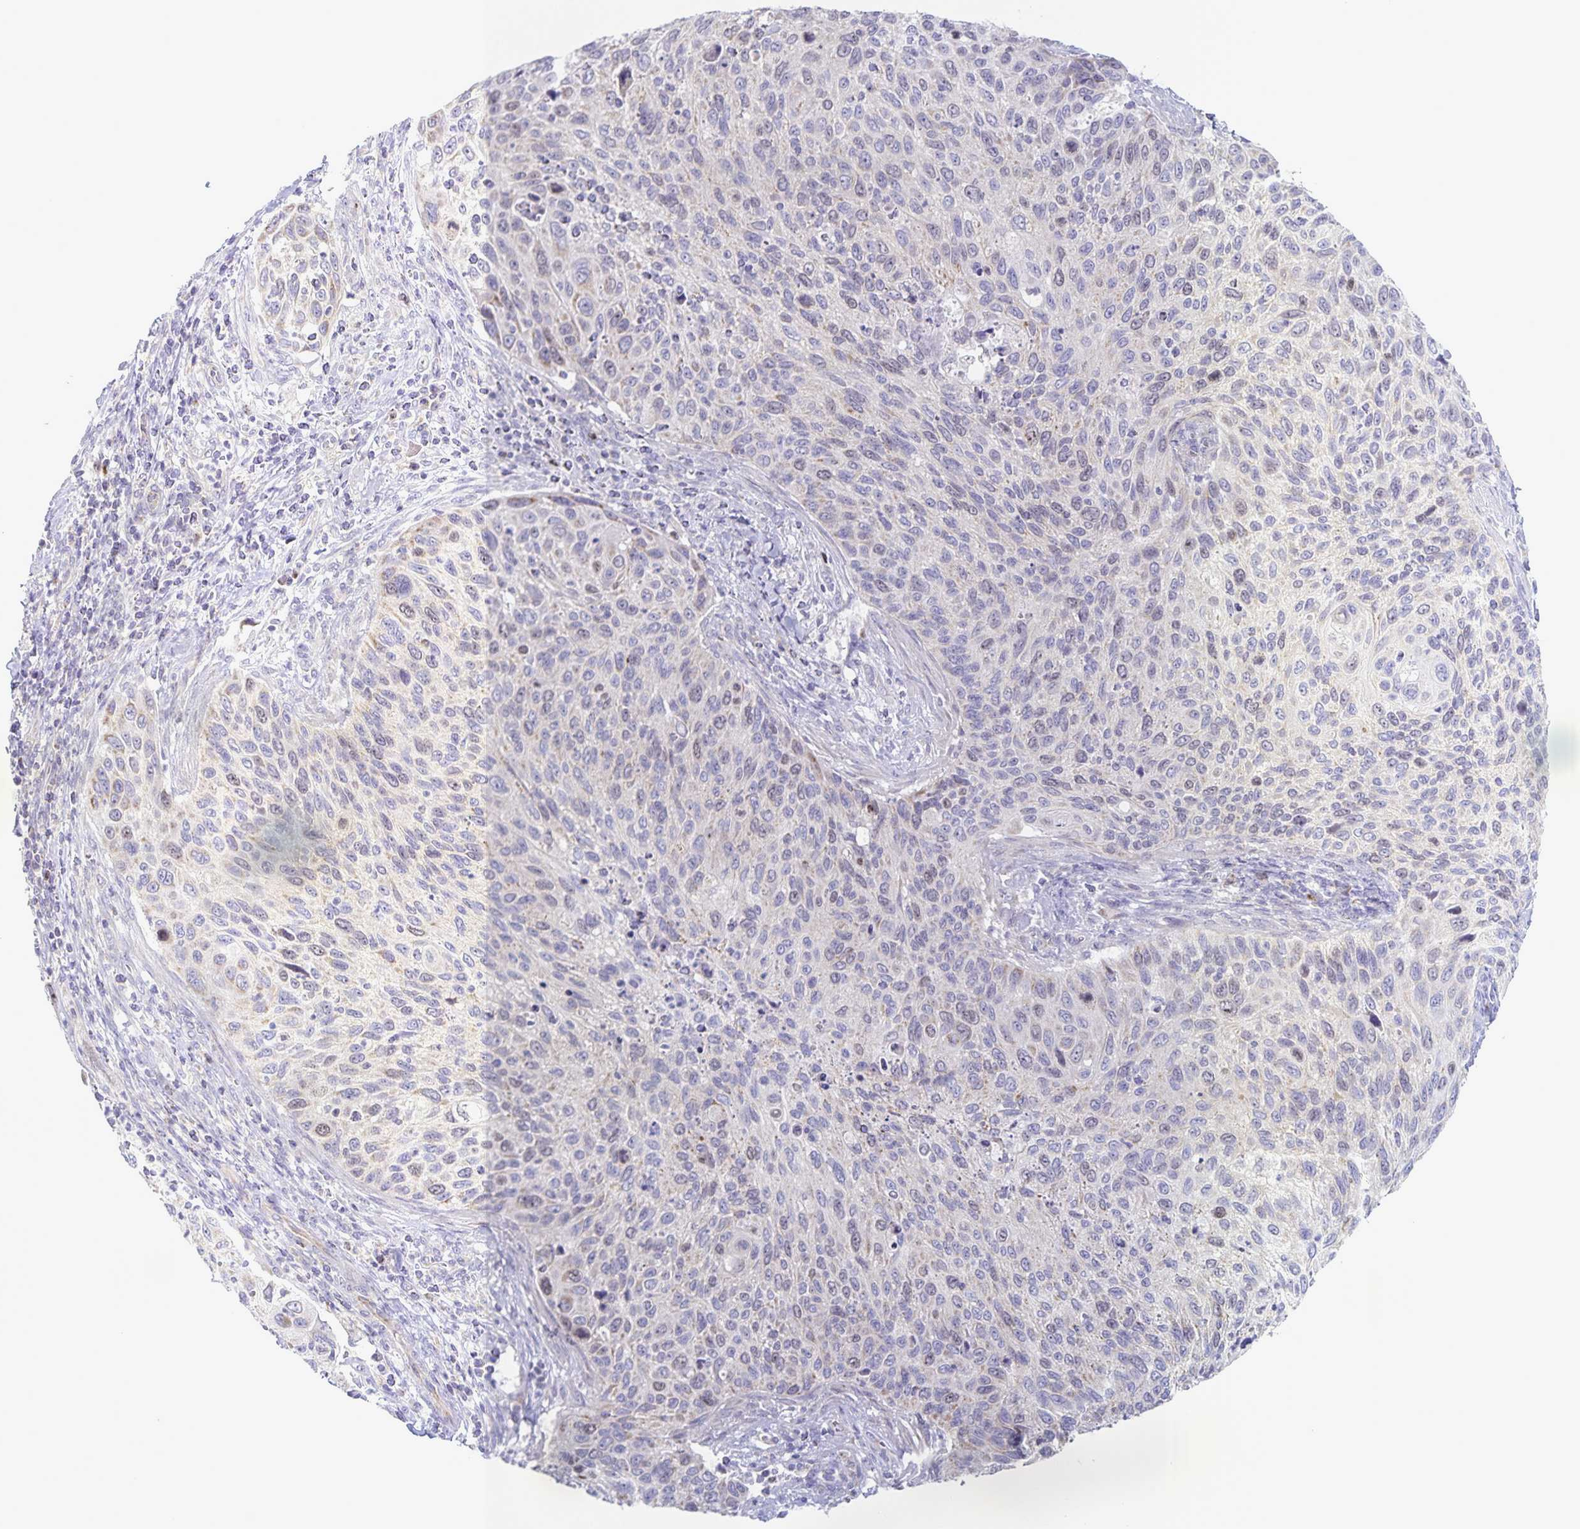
{"staining": {"intensity": "negative", "quantity": "none", "location": "none"}, "tissue": "cervical cancer", "cell_type": "Tumor cells", "image_type": "cancer", "snomed": [{"axis": "morphology", "description": "Squamous cell carcinoma, NOS"}, {"axis": "topography", "description": "Cervix"}], "caption": "Immunohistochemistry (IHC) of cervical cancer displays no positivity in tumor cells. Nuclei are stained in blue.", "gene": "CENPH", "patient": {"sex": "female", "age": 70}}